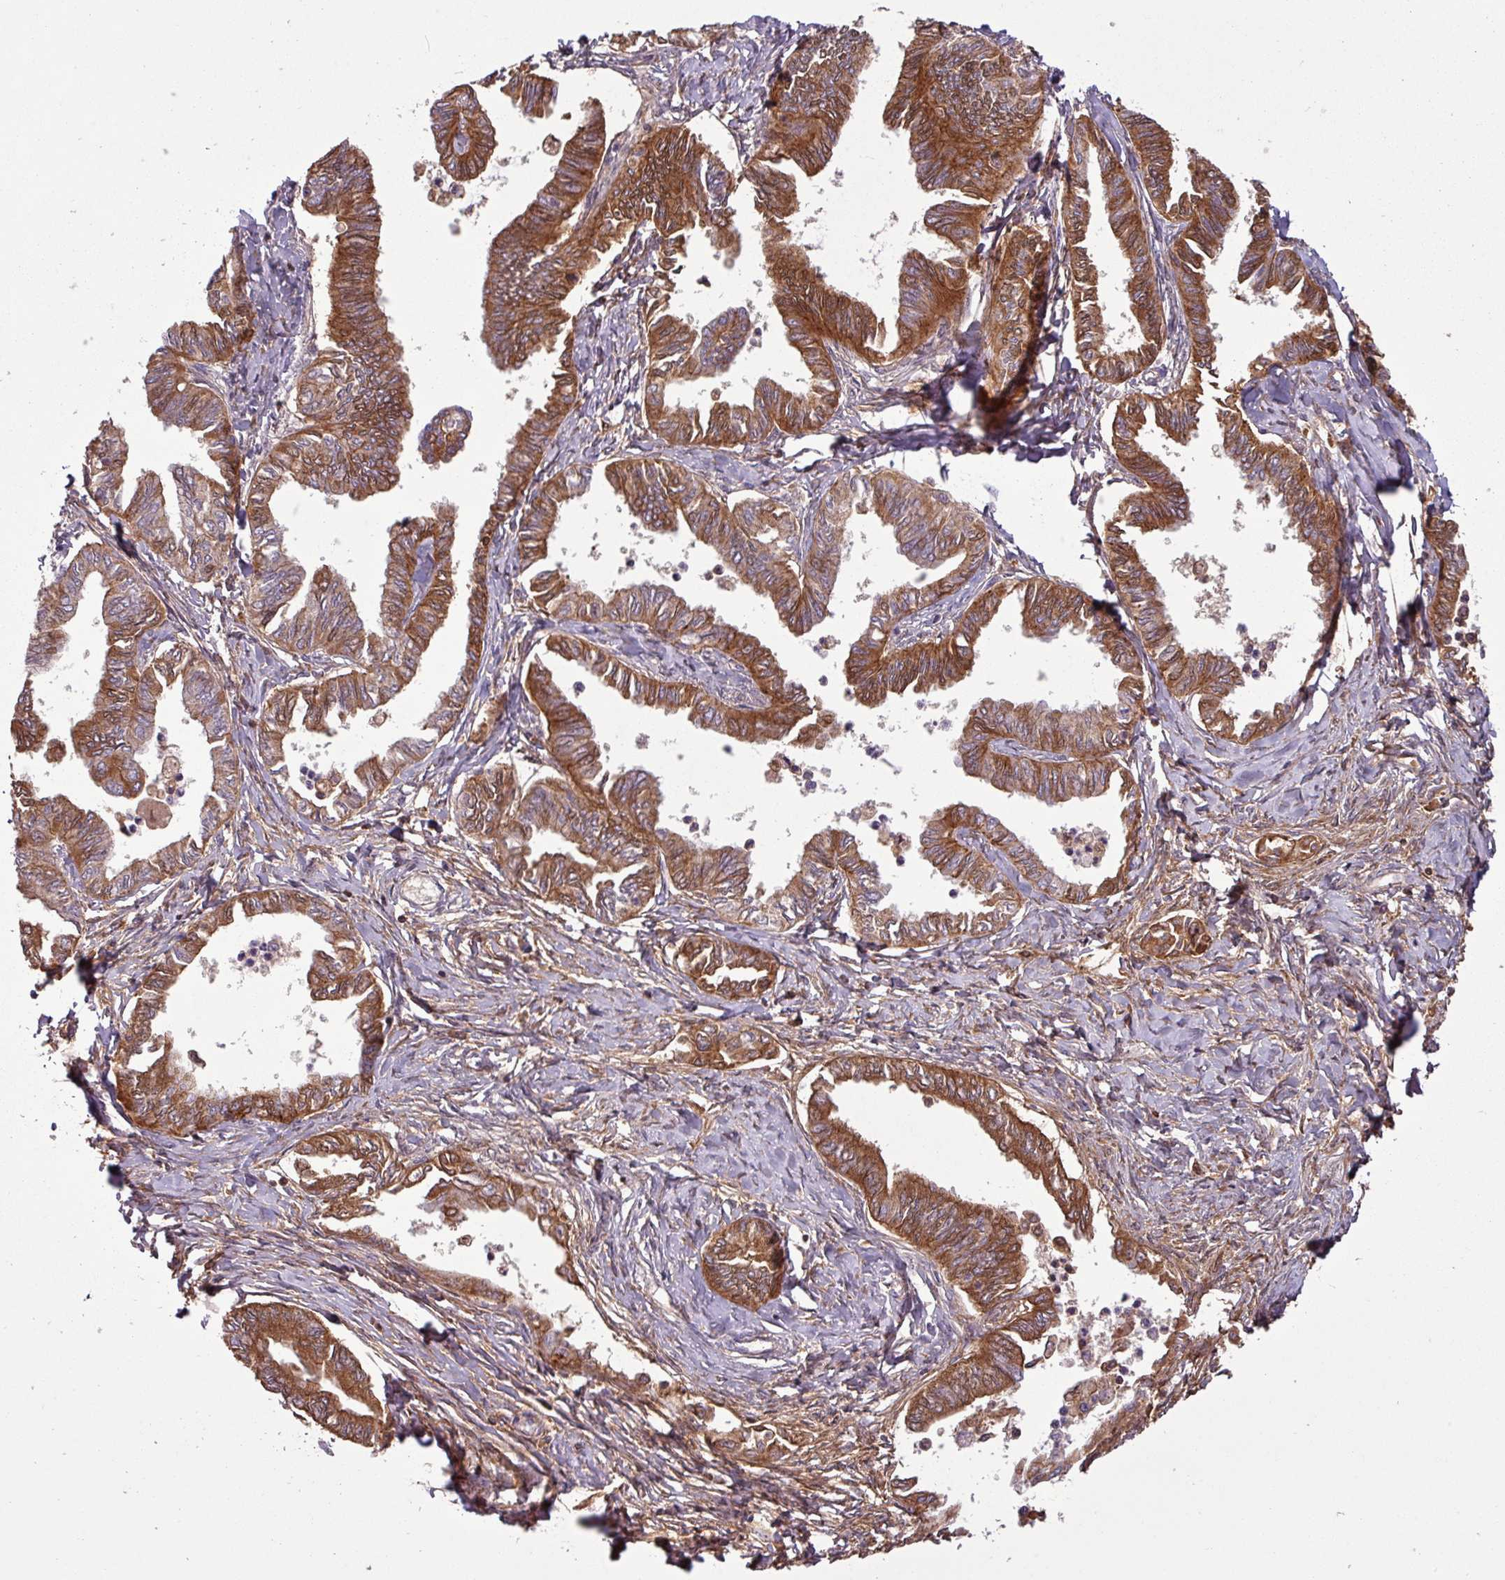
{"staining": {"intensity": "moderate", "quantity": ">75%", "location": "cytoplasmic/membranous"}, "tissue": "ovarian cancer", "cell_type": "Tumor cells", "image_type": "cancer", "snomed": [{"axis": "morphology", "description": "Carcinoma, endometroid"}, {"axis": "topography", "description": "Ovary"}], "caption": "Immunohistochemistry (IHC) (DAB) staining of ovarian endometroid carcinoma demonstrates moderate cytoplasmic/membranous protein expression in approximately >75% of tumor cells. The staining is performed using DAB (3,3'-diaminobenzidine) brown chromogen to label protein expression. The nuclei are counter-stained blue using hematoxylin.", "gene": "C4B", "patient": {"sex": "female", "age": 70}}